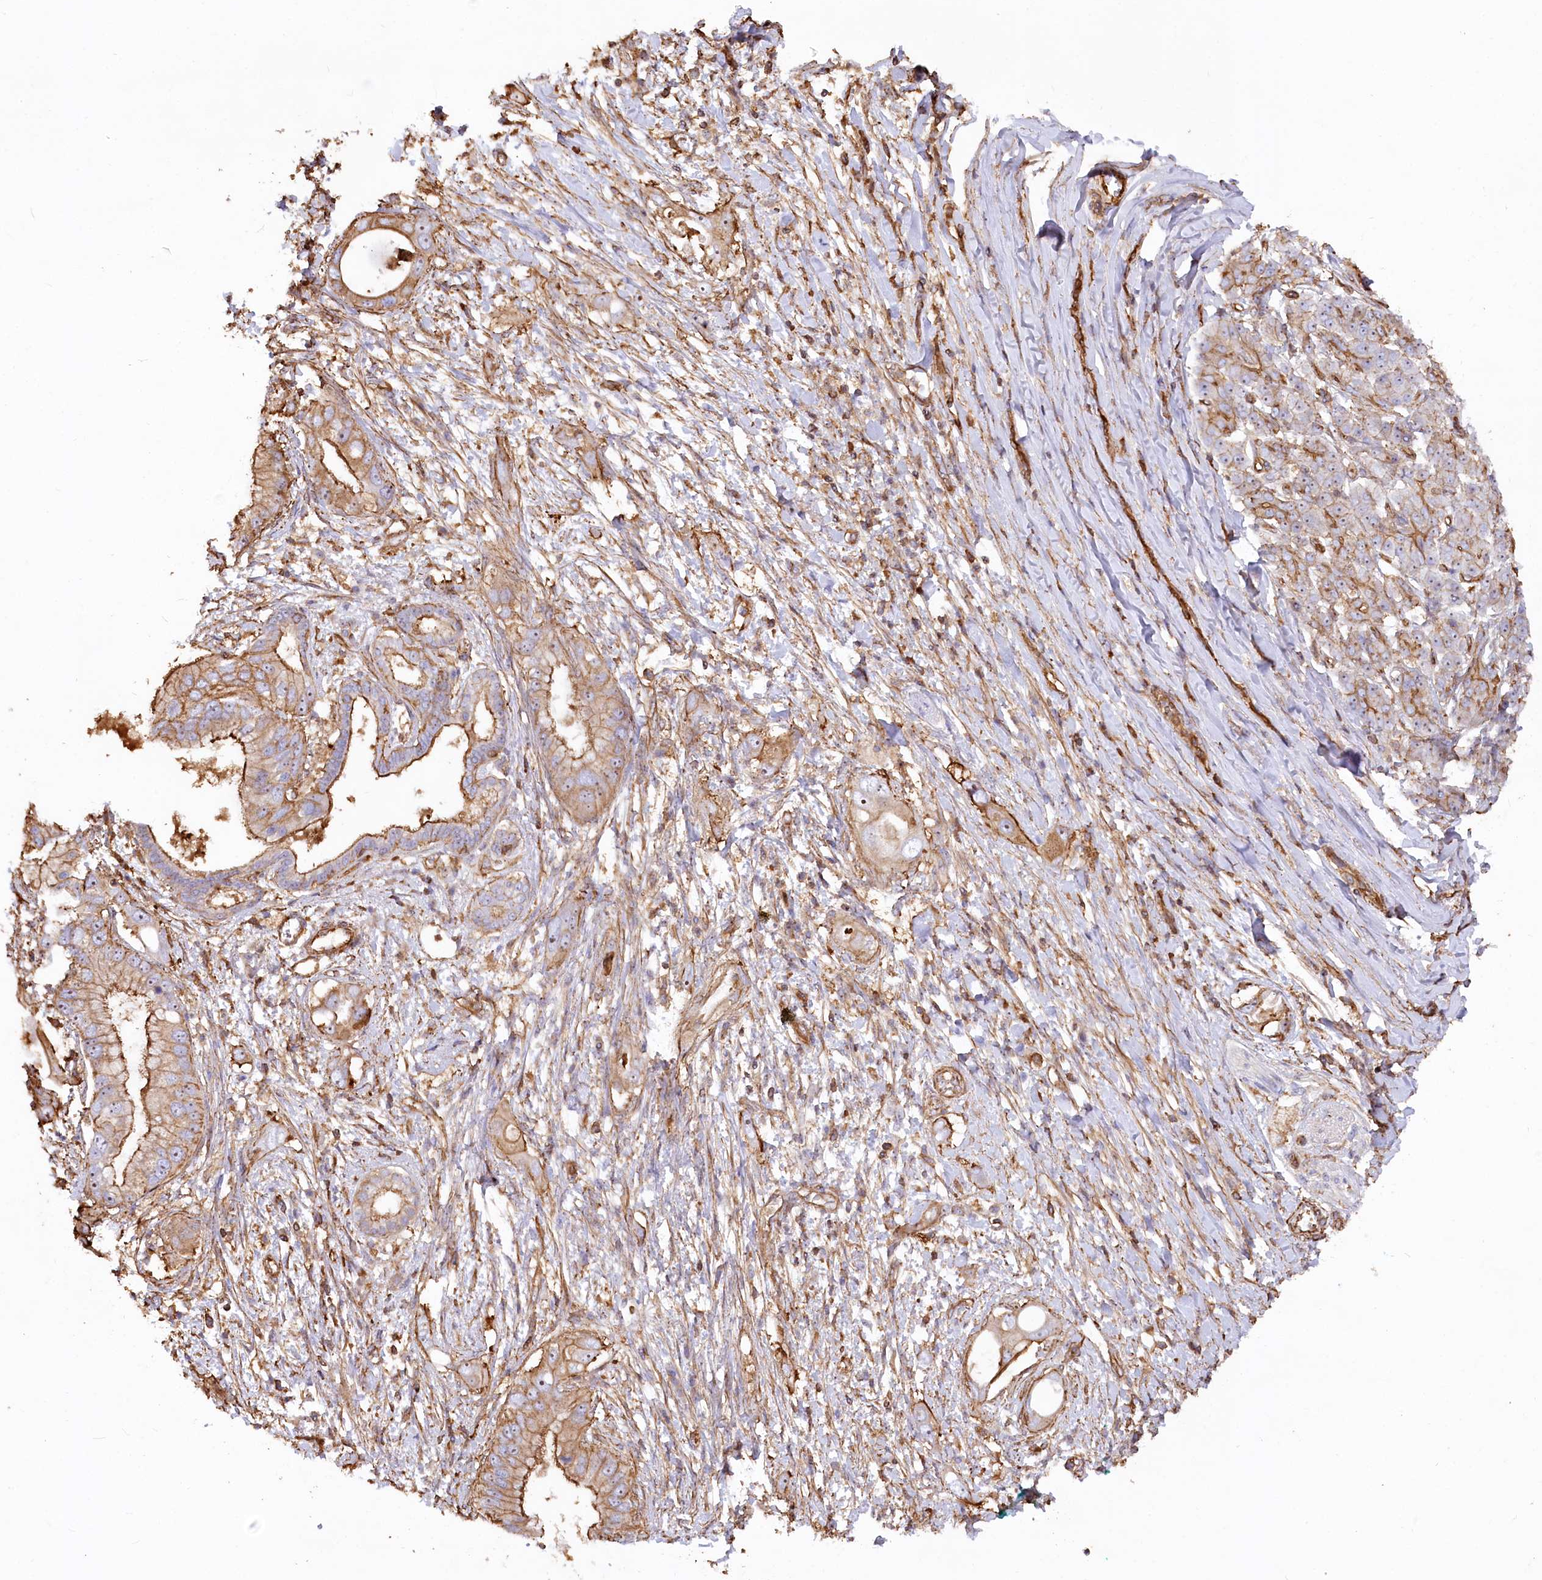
{"staining": {"intensity": "moderate", "quantity": "25%-75%", "location": "cytoplasmic/membranous,nuclear"}, "tissue": "pancreatic cancer", "cell_type": "Tumor cells", "image_type": "cancer", "snomed": [{"axis": "morphology", "description": "Inflammation, NOS"}, {"axis": "morphology", "description": "Adenocarcinoma, NOS"}, {"axis": "topography", "description": "Pancreas"}], "caption": "A brown stain labels moderate cytoplasmic/membranous and nuclear positivity of a protein in pancreatic cancer (adenocarcinoma) tumor cells. (DAB IHC, brown staining for protein, blue staining for nuclei).", "gene": "WDR36", "patient": {"sex": "female", "age": 56}}